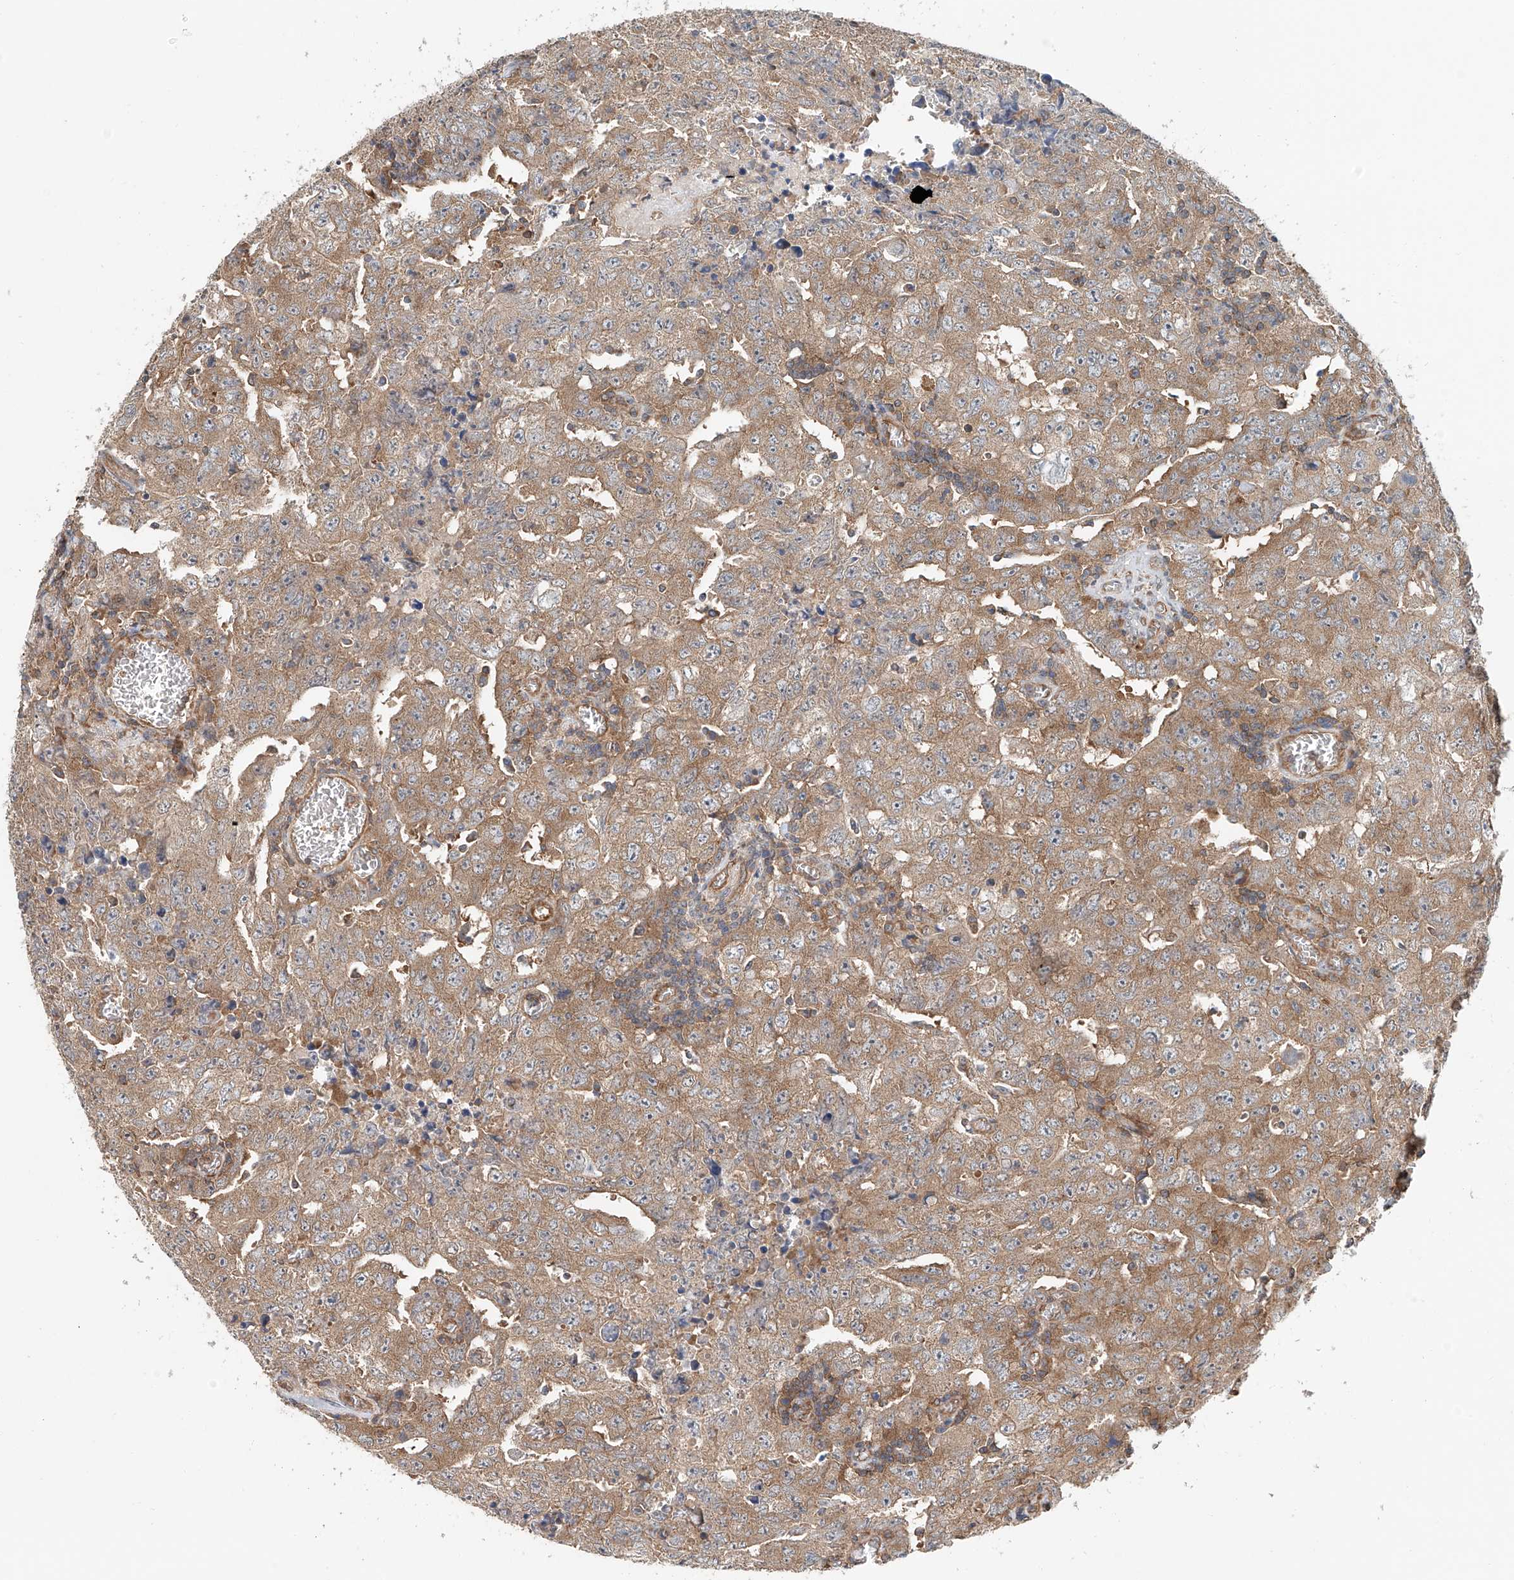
{"staining": {"intensity": "moderate", "quantity": ">75%", "location": "cytoplasmic/membranous"}, "tissue": "testis cancer", "cell_type": "Tumor cells", "image_type": "cancer", "snomed": [{"axis": "morphology", "description": "Carcinoma, Embryonal, NOS"}, {"axis": "topography", "description": "Testis"}], "caption": "Immunohistochemistry (DAB (3,3'-diaminobenzidine)) staining of human testis cancer (embryonal carcinoma) demonstrates moderate cytoplasmic/membranous protein positivity in about >75% of tumor cells.", "gene": "FRYL", "patient": {"sex": "male", "age": 26}}